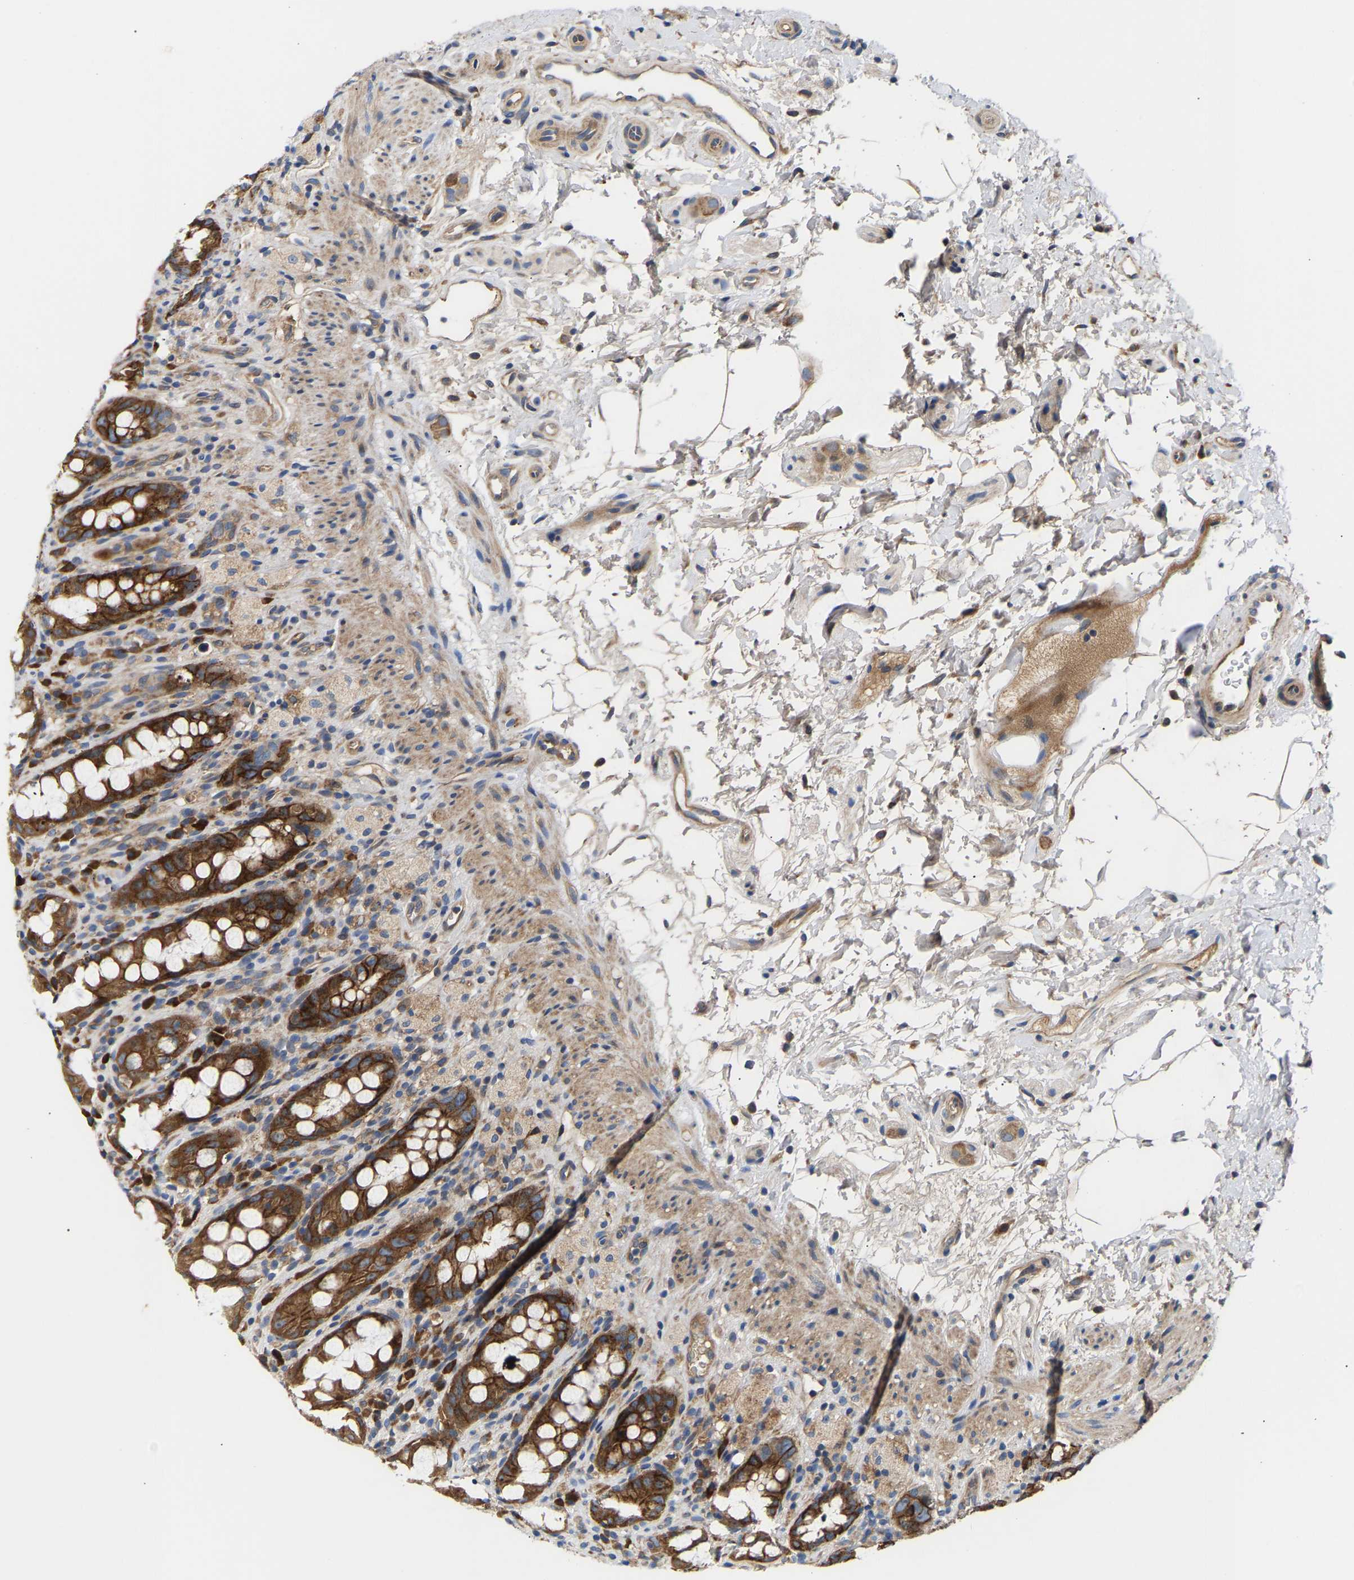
{"staining": {"intensity": "strong", "quantity": ">75%", "location": "cytoplasmic/membranous"}, "tissue": "rectum", "cell_type": "Glandular cells", "image_type": "normal", "snomed": [{"axis": "morphology", "description": "Normal tissue, NOS"}, {"axis": "topography", "description": "Rectum"}], "caption": "This histopathology image reveals normal rectum stained with immunohistochemistry (IHC) to label a protein in brown. The cytoplasmic/membranous of glandular cells show strong positivity for the protein. Nuclei are counter-stained blue.", "gene": "AIMP2", "patient": {"sex": "male", "age": 44}}